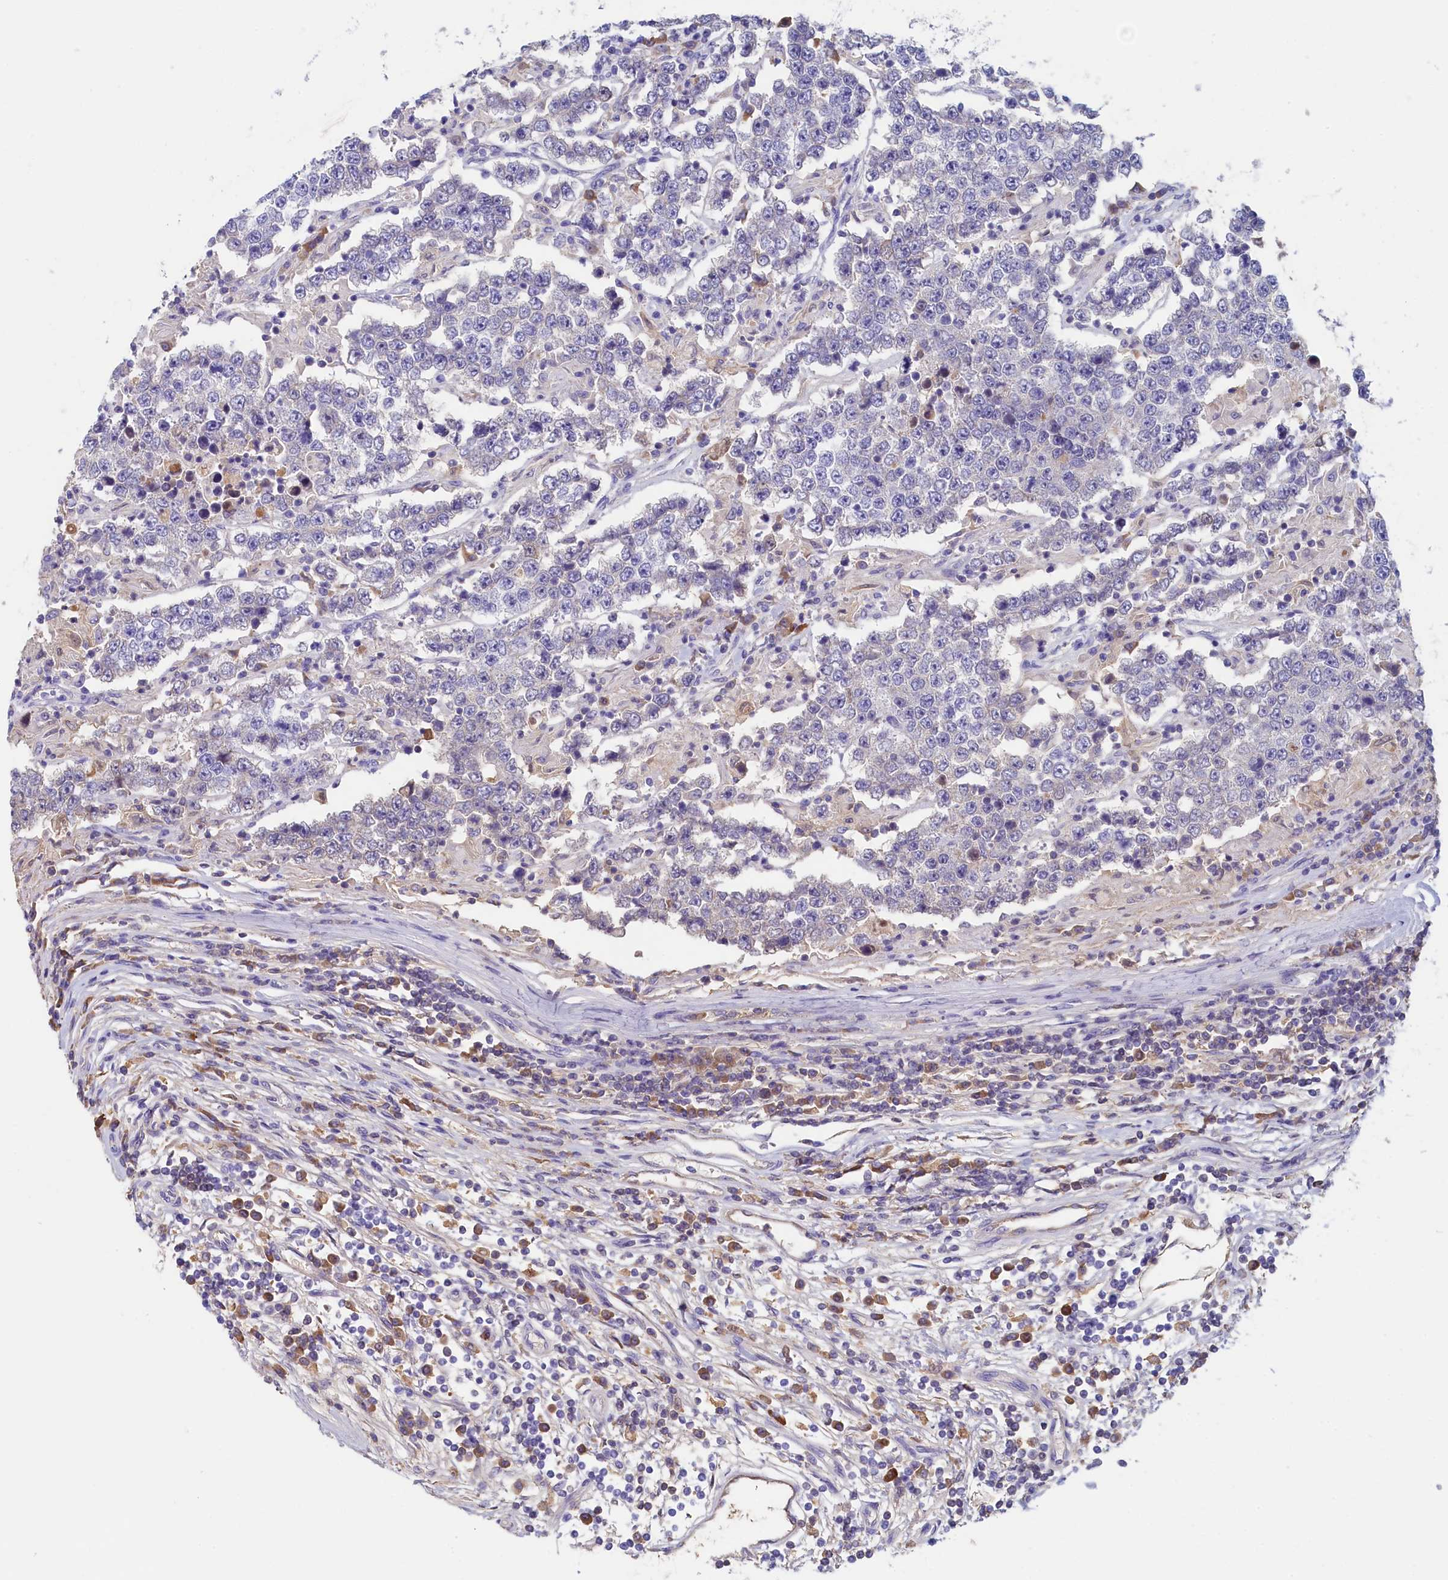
{"staining": {"intensity": "negative", "quantity": "none", "location": "none"}, "tissue": "testis cancer", "cell_type": "Tumor cells", "image_type": "cancer", "snomed": [{"axis": "morphology", "description": "Normal tissue, NOS"}, {"axis": "morphology", "description": "Urothelial carcinoma, High grade"}, {"axis": "morphology", "description": "Seminoma, NOS"}, {"axis": "morphology", "description": "Carcinoma, Embryonal, NOS"}, {"axis": "topography", "description": "Urinary bladder"}, {"axis": "topography", "description": "Testis"}], "caption": "The immunohistochemistry histopathology image has no significant positivity in tumor cells of seminoma (testis) tissue.", "gene": "GUCA1C", "patient": {"sex": "male", "age": 41}}